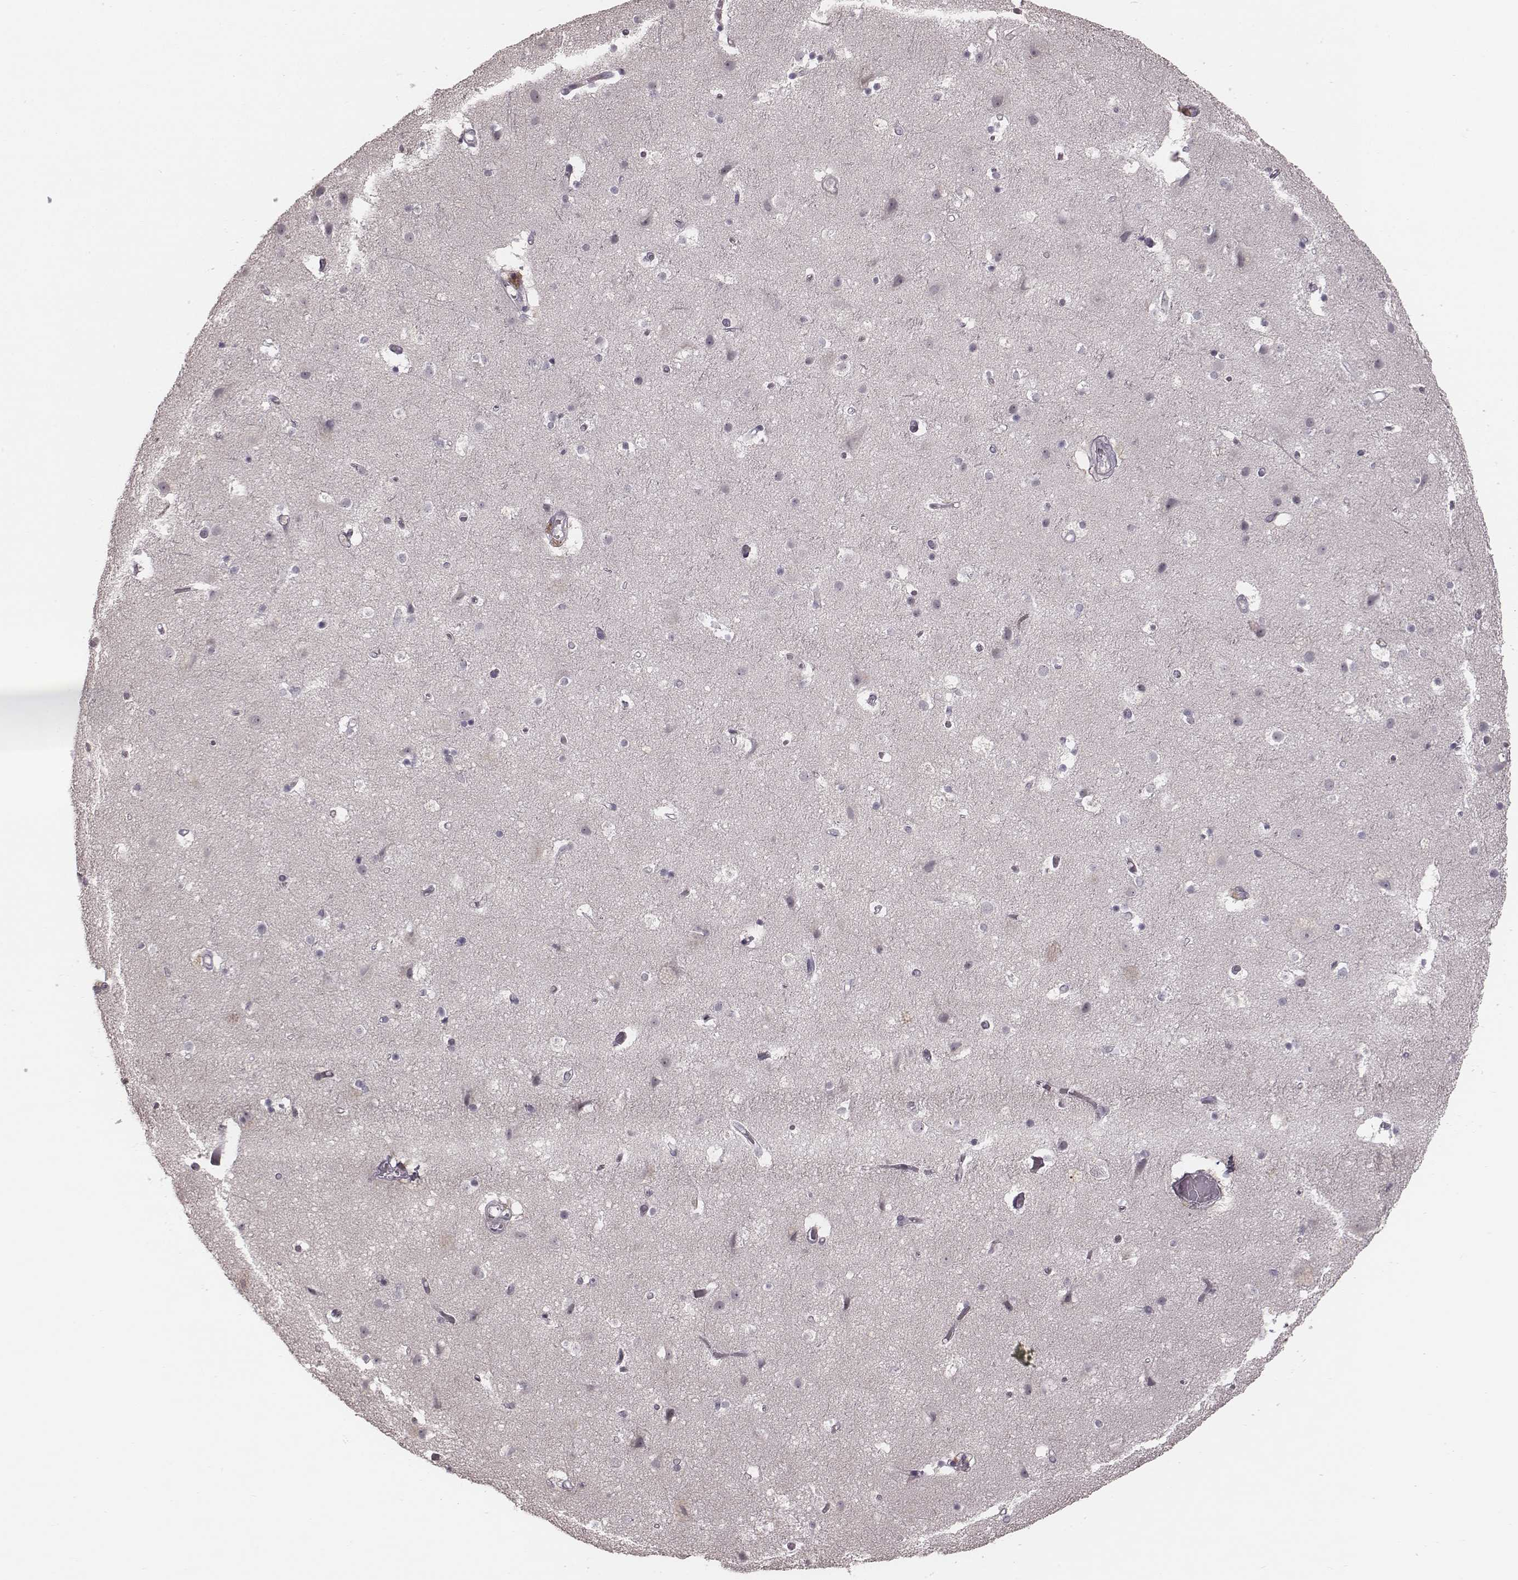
{"staining": {"intensity": "negative", "quantity": "none", "location": "none"}, "tissue": "cerebral cortex", "cell_type": "Endothelial cells", "image_type": "normal", "snomed": [{"axis": "morphology", "description": "Normal tissue, NOS"}, {"axis": "topography", "description": "Cerebral cortex"}], "caption": "The immunohistochemistry (IHC) histopathology image has no significant positivity in endothelial cells of cerebral cortex.", "gene": "IQCG", "patient": {"sex": "female", "age": 52}}